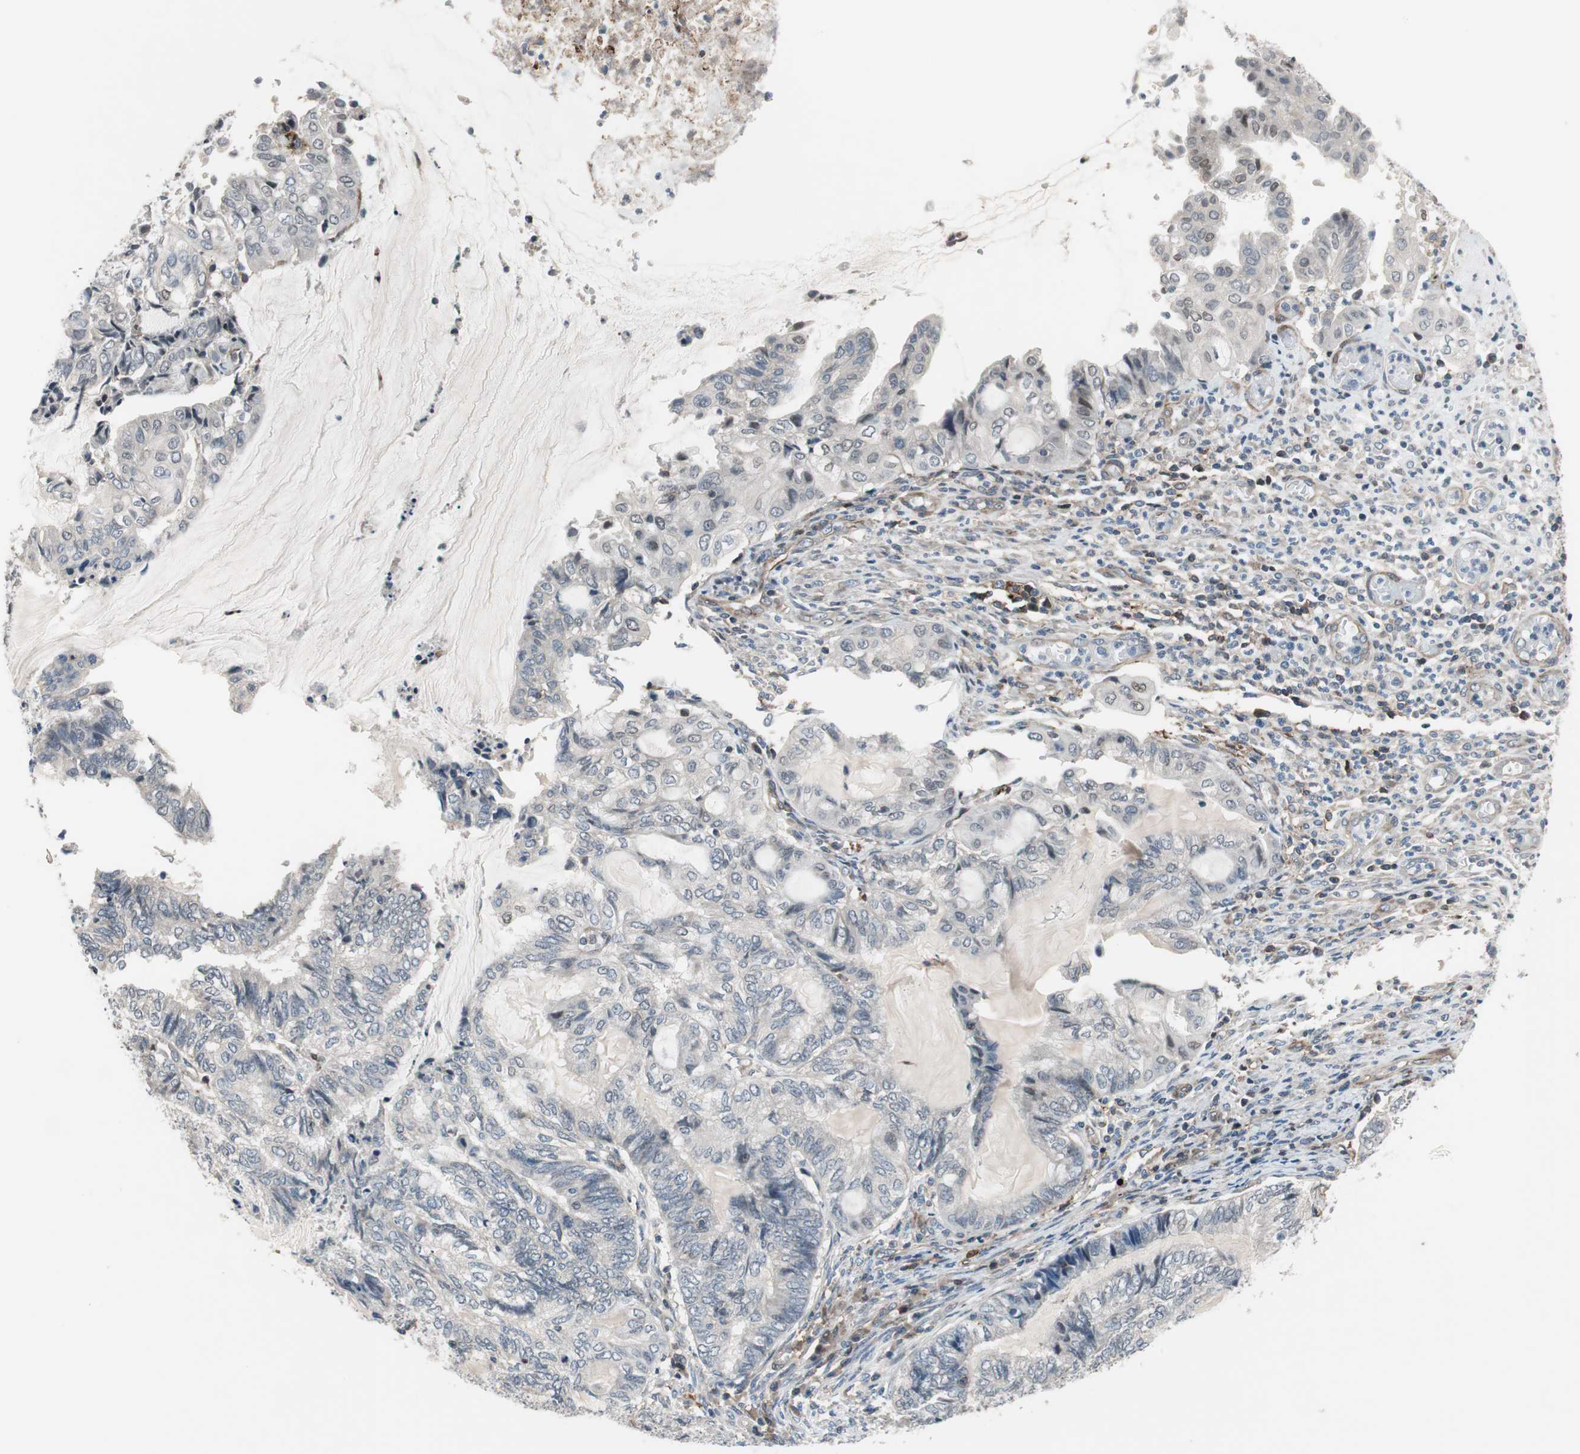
{"staining": {"intensity": "negative", "quantity": "none", "location": "none"}, "tissue": "endometrial cancer", "cell_type": "Tumor cells", "image_type": "cancer", "snomed": [{"axis": "morphology", "description": "Adenocarcinoma, NOS"}, {"axis": "topography", "description": "Uterus"}, {"axis": "topography", "description": "Endometrium"}], "caption": "Tumor cells are negative for protein expression in human endometrial adenocarcinoma.", "gene": "GRHL1", "patient": {"sex": "female", "age": 70}}